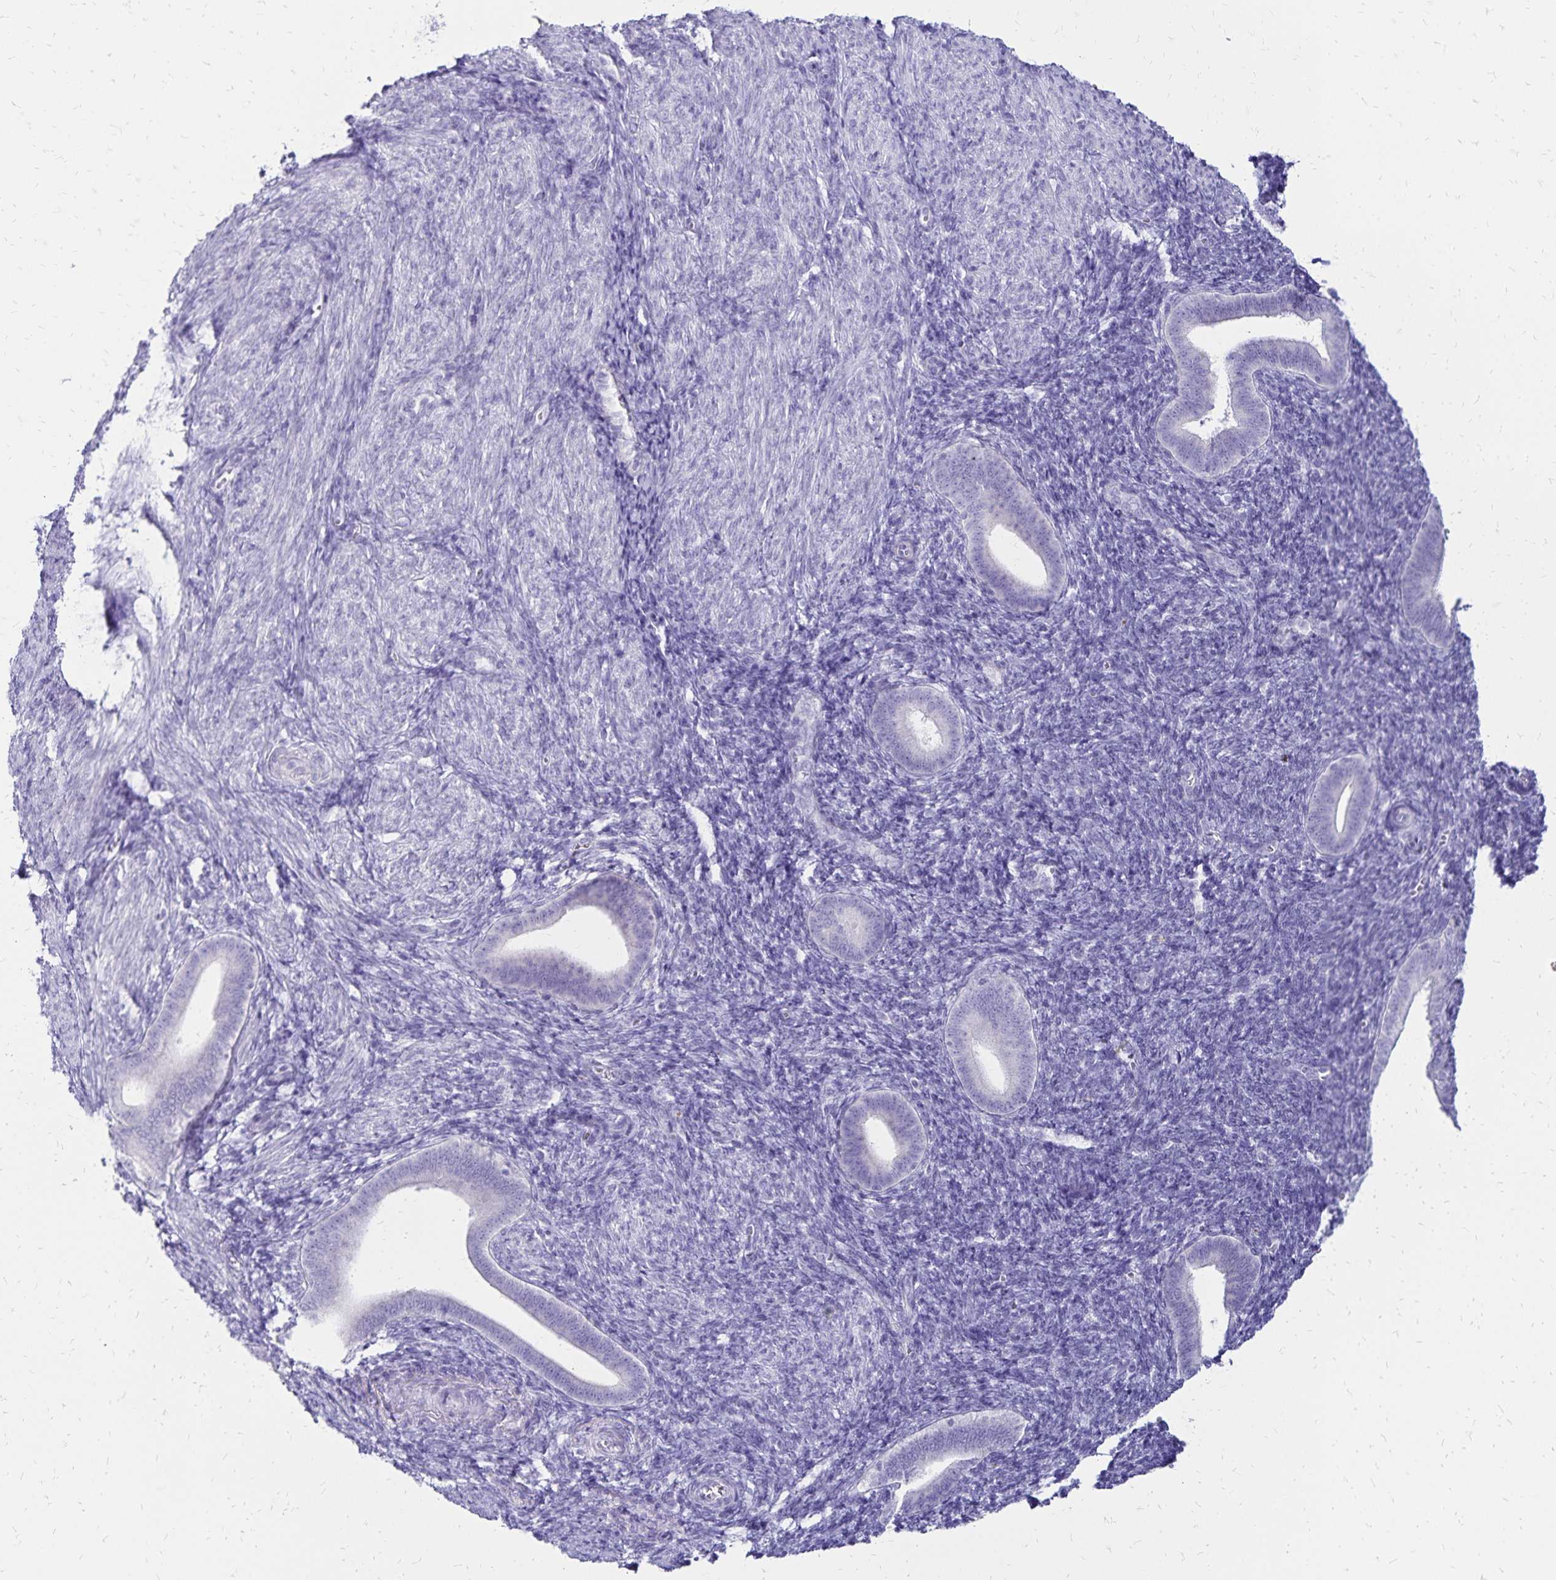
{"staining": {"intensity": "negative", "quantity": "none", "location": "none"}, "tissue": "endometrium", "cell_type": "Cells in endometrial stroma", "image_type": "normal", "snomed": [{"axis": "morphology", "description": "Normal tissue, NOS"}, {"axis": "topography", "description": "Endometrium"}], "caption": "This is an IHC image of benign human endometrium. There is no staining in cells in endometrial stroma.", "gene": "LIN28B", "patient": {"sex": "female", "age": 25}}